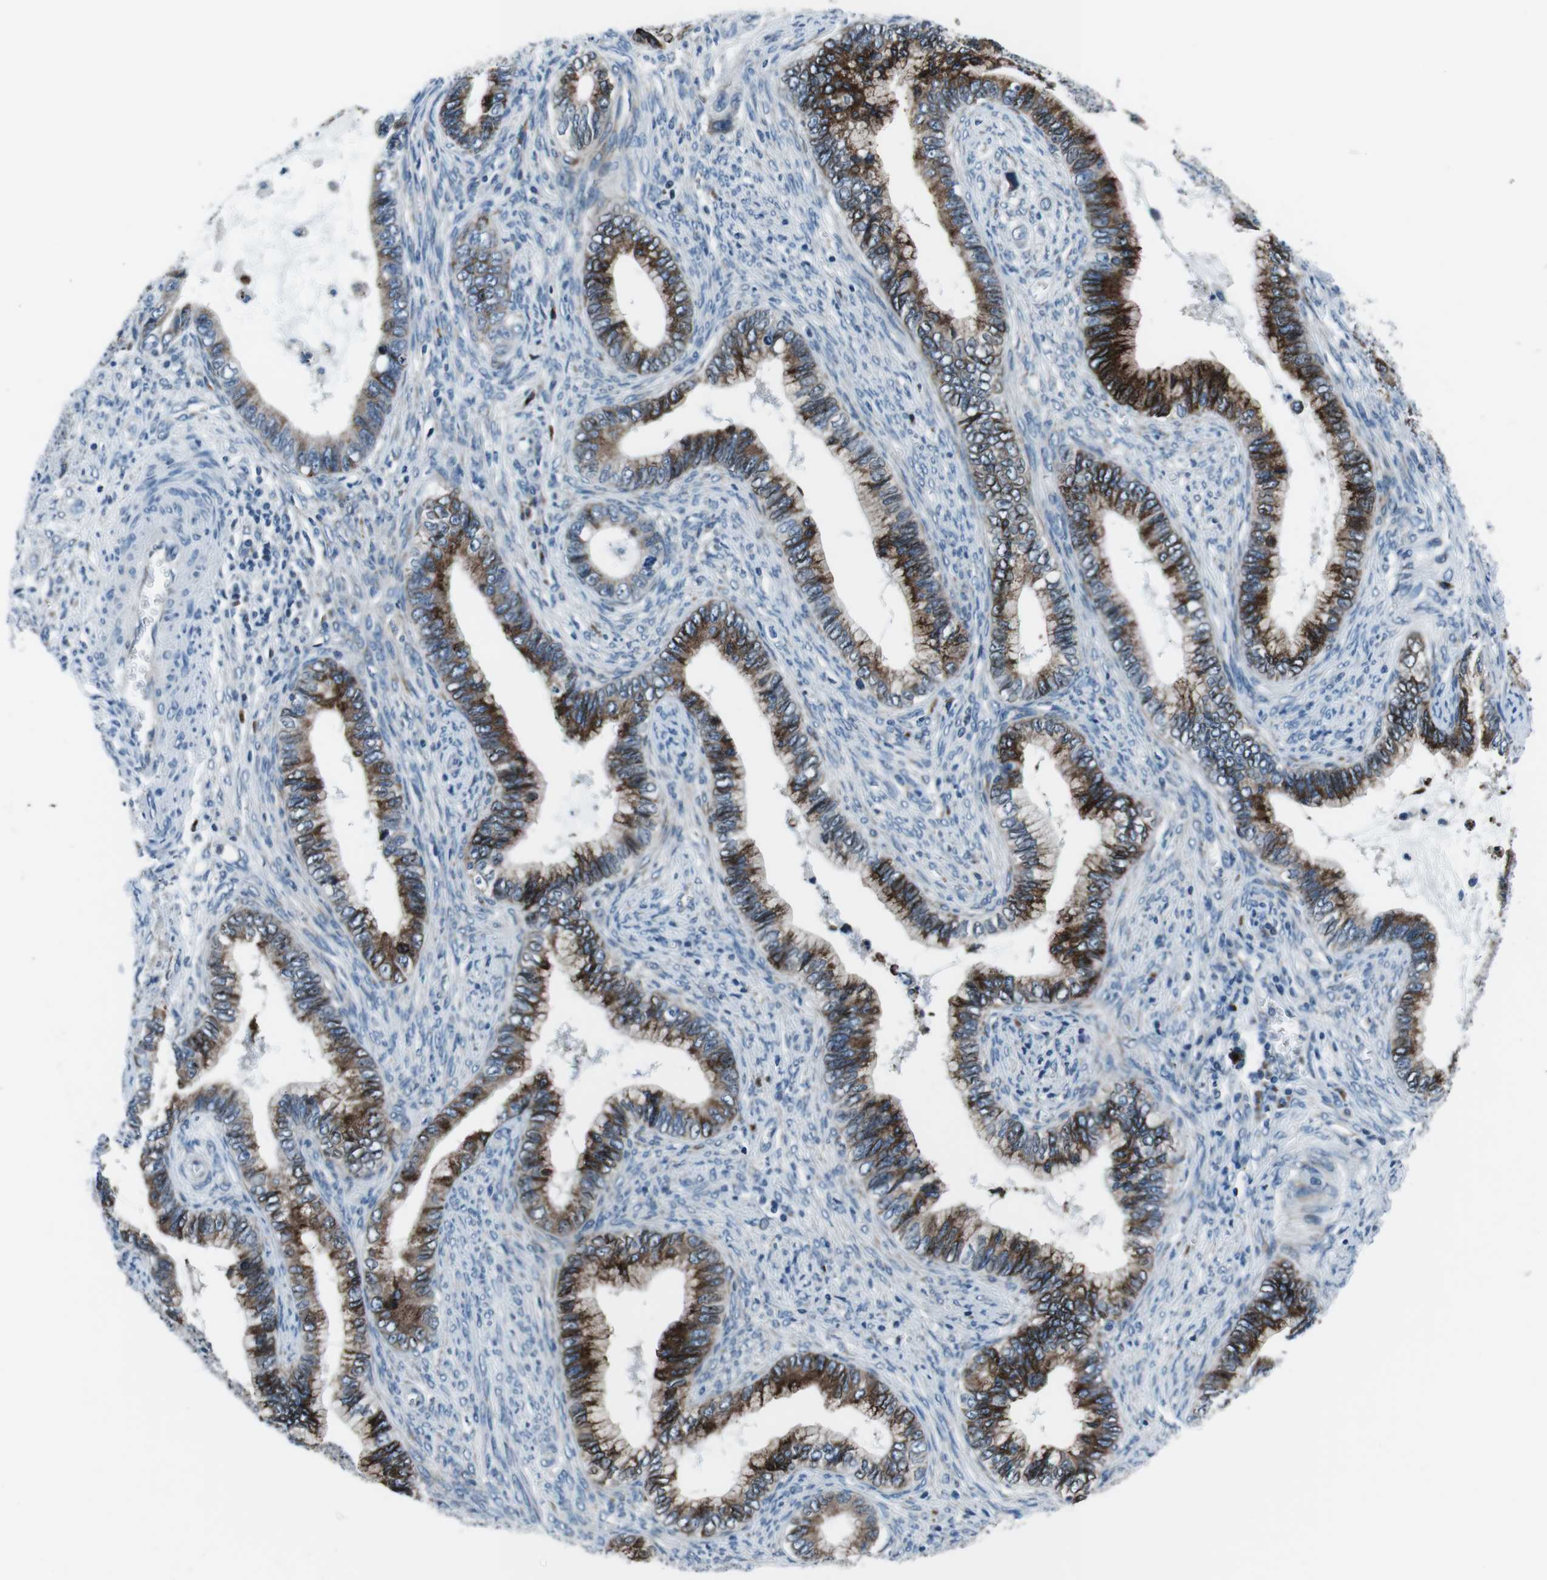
{"staining": {"intensity": "strong", "quantity": ">75%", "location": "cytoplasmic/membranous"}, "tissue": "cervical cancer", "cell_type": "Tumor cells", "image_type": "cancer", "snomed": [{"axis": "morphology", "description": "Adenocarcinoma, NOS"}, {"axis": "topography", "description": "Cervix"}], "caption": "Cervical cancer tissue reveals strong cytoplasmic/membranous expression in about >75% of tumor cells, visualized by immunohistochemistry.", "gene": "NUCB2", "patient": {"sex": "female", "age": 44}}